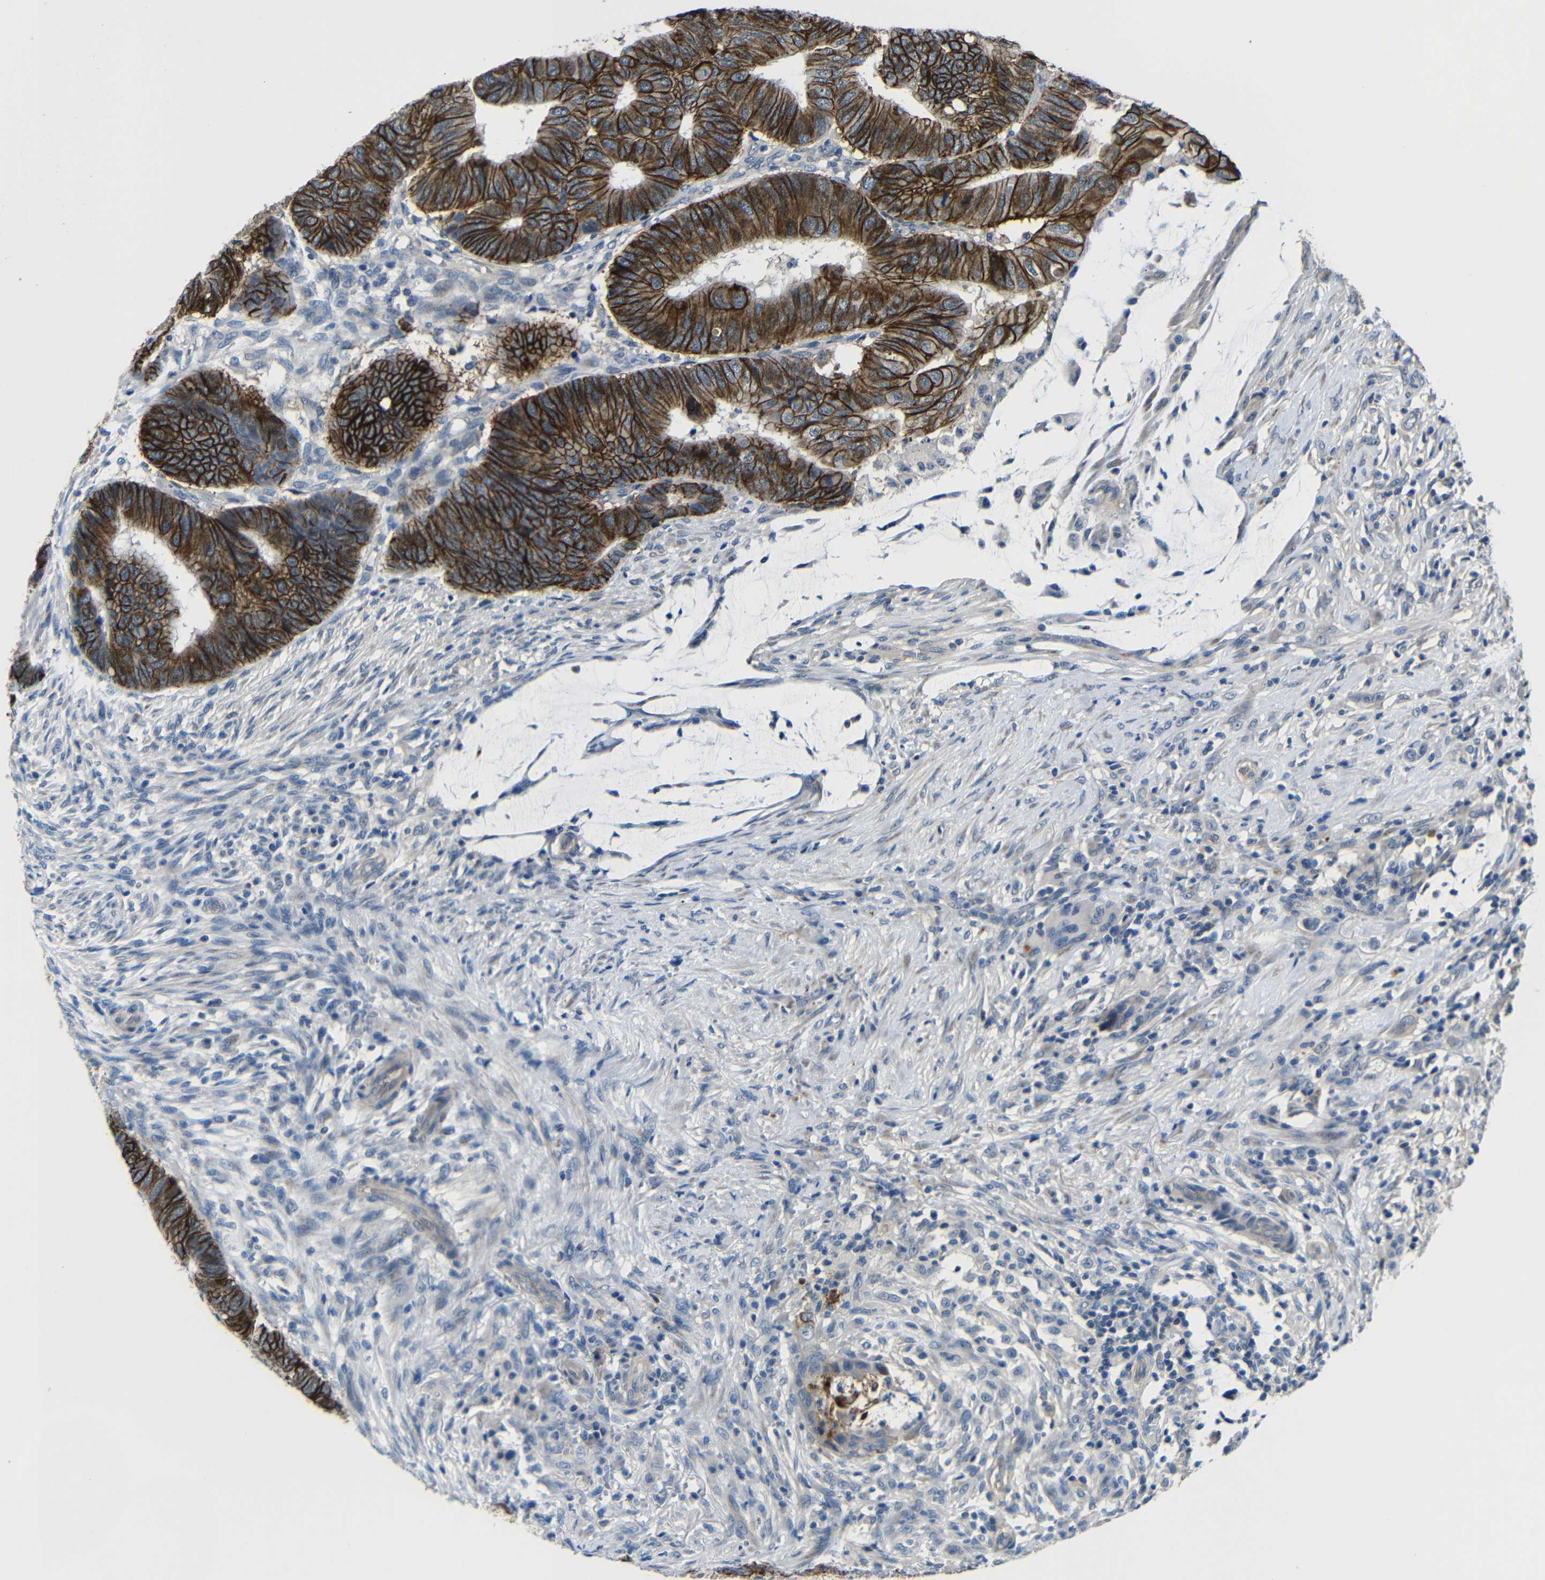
{"staining": {"intensity": "strong", "quantity": ">75%", "location": "cytoplasmic/membranous"}, "tissue": "colorectal cancer", "cell_type": "Tumor cells", "image_type": "cancer", "snomed": [{"axis": "morphology", "description": "Normal tissue, NOS"}, {"axis": "morphology", "description": "Adenocarcinoma, NOS"}, {"axis": "topography", "description": "Rectum"}, {"axis": "topography", "description": "Peripheral nerve tissue"}], "caption": "Immunohistochemistry (IHC) of colorectal cancer (adenocarcinoma) demonstrates high levels of strong cytoplasmic/membranous expression in approximately >75% of tumor cells.", "gene": "ZNF90", "patient": {"sex": "male", "age": 92}}